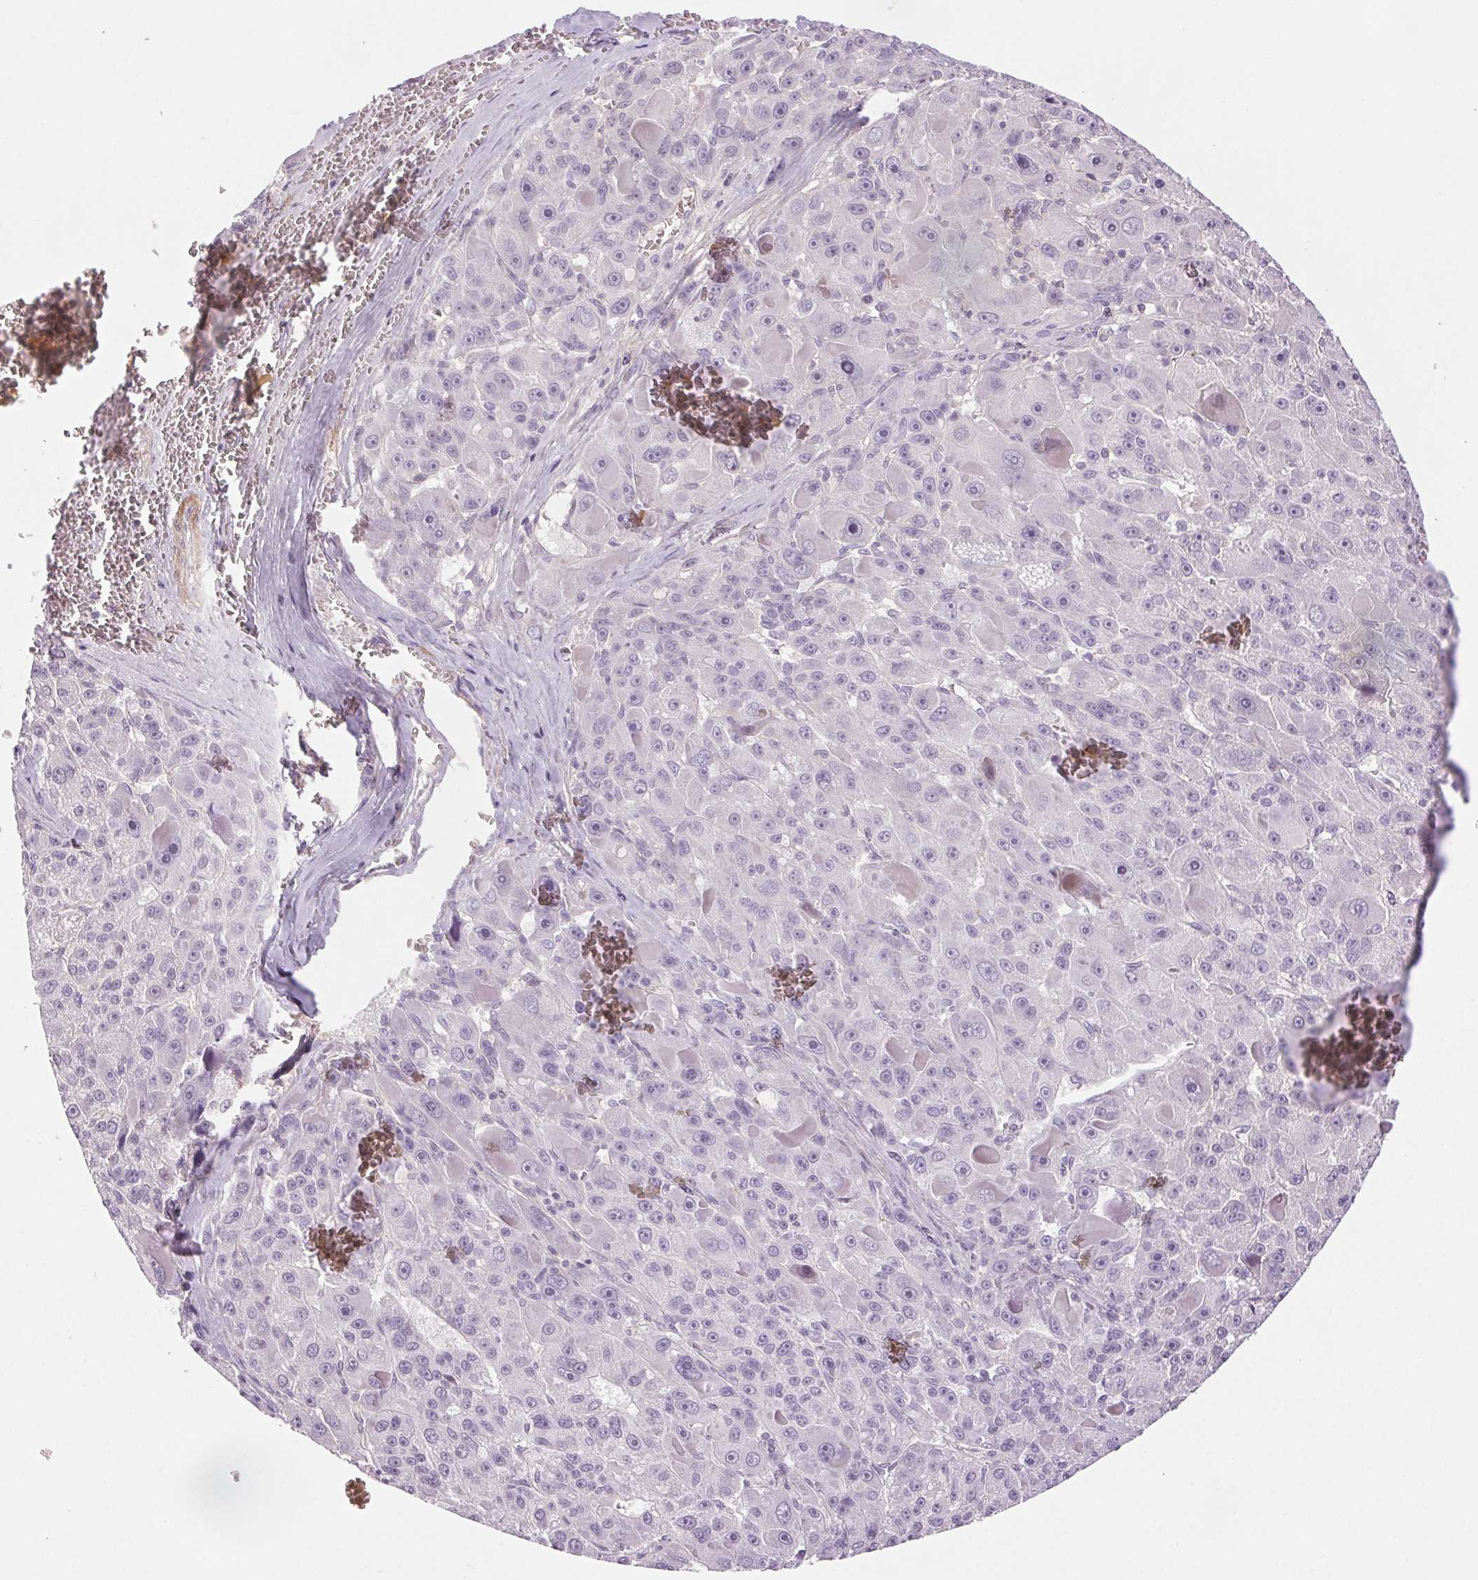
{"staining": {"intensity": "negative", "quantity": "none", "location": "none"}, "tissue": "liver cancer", "cell_type": "Tumor cells", "image_type": "cancer", "snomed": [{"axis": "morphology", "description": "Carcinoma, Hepatocellular, NOS"}, {"axis": "topography", "description": "Liver"}], "caption": "DAB immunohistochemical staining of human liver hepatocellular carcinoma shows no significant positivity in tumor cells.", "gene": "HHLA2", "patient": {"sex": "male", "age": 76}}